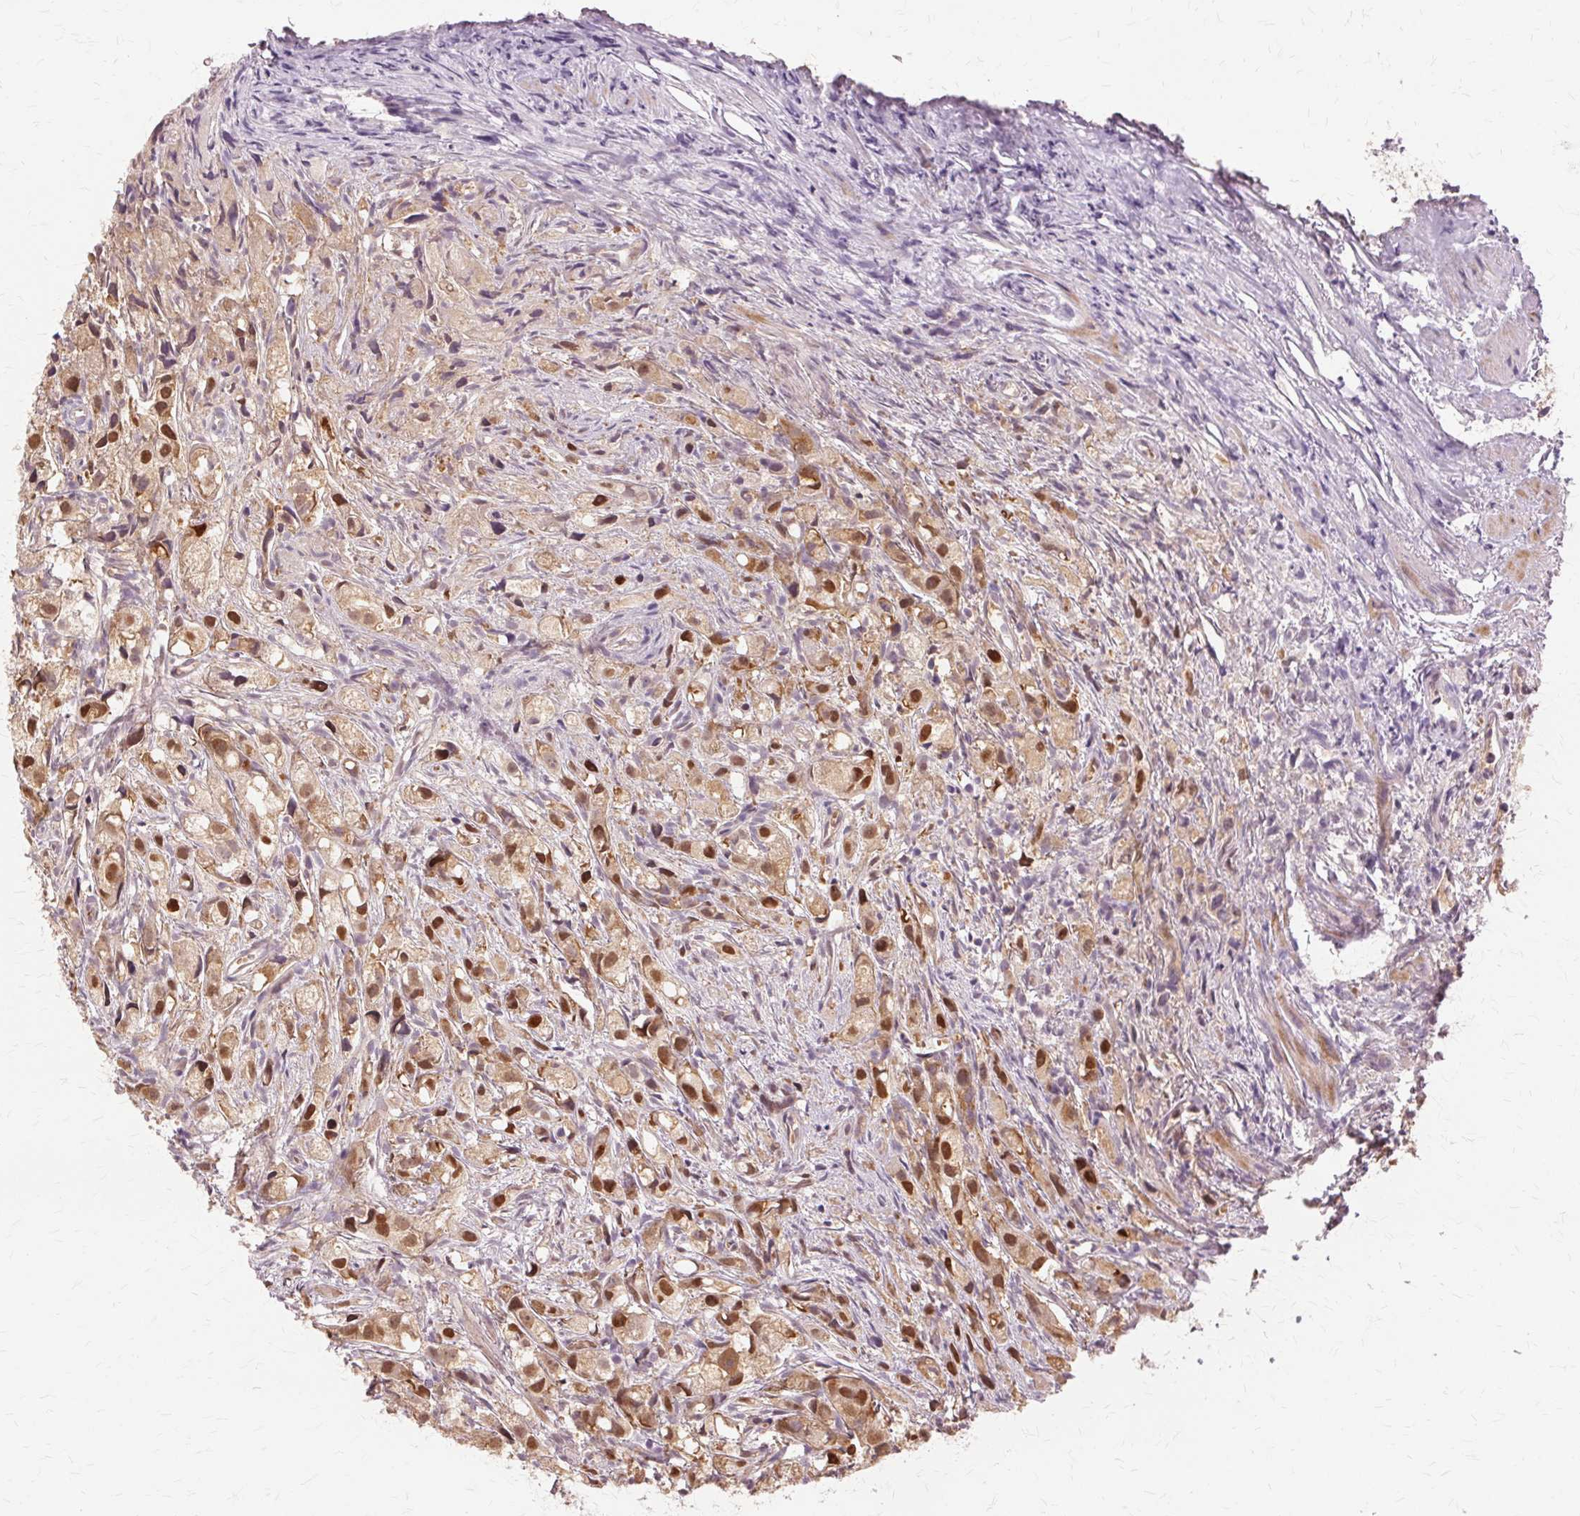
{"staining": {"intensity": "strong", "quantity": "25%-75%", "location": "nuclear"}, "tissue": "prostate cancer", "cell_type": "Tumor cells", "image_type": "cancer", "snomed": [{"axis": "morphology", "description": "Adenocarcinoma, High grade"}, {"axis": "topography", "description": "Prostate"}], "caption": "Immunohistochemistry (DAB (3,3'-diaminobenzidine)) staining of human prostate cancer exhibits strong nuclear protein staining in approximately 25%-75% of tumor cells.", "gene": "PRMT5", "patient": {"sex": "male", "age": 75}}